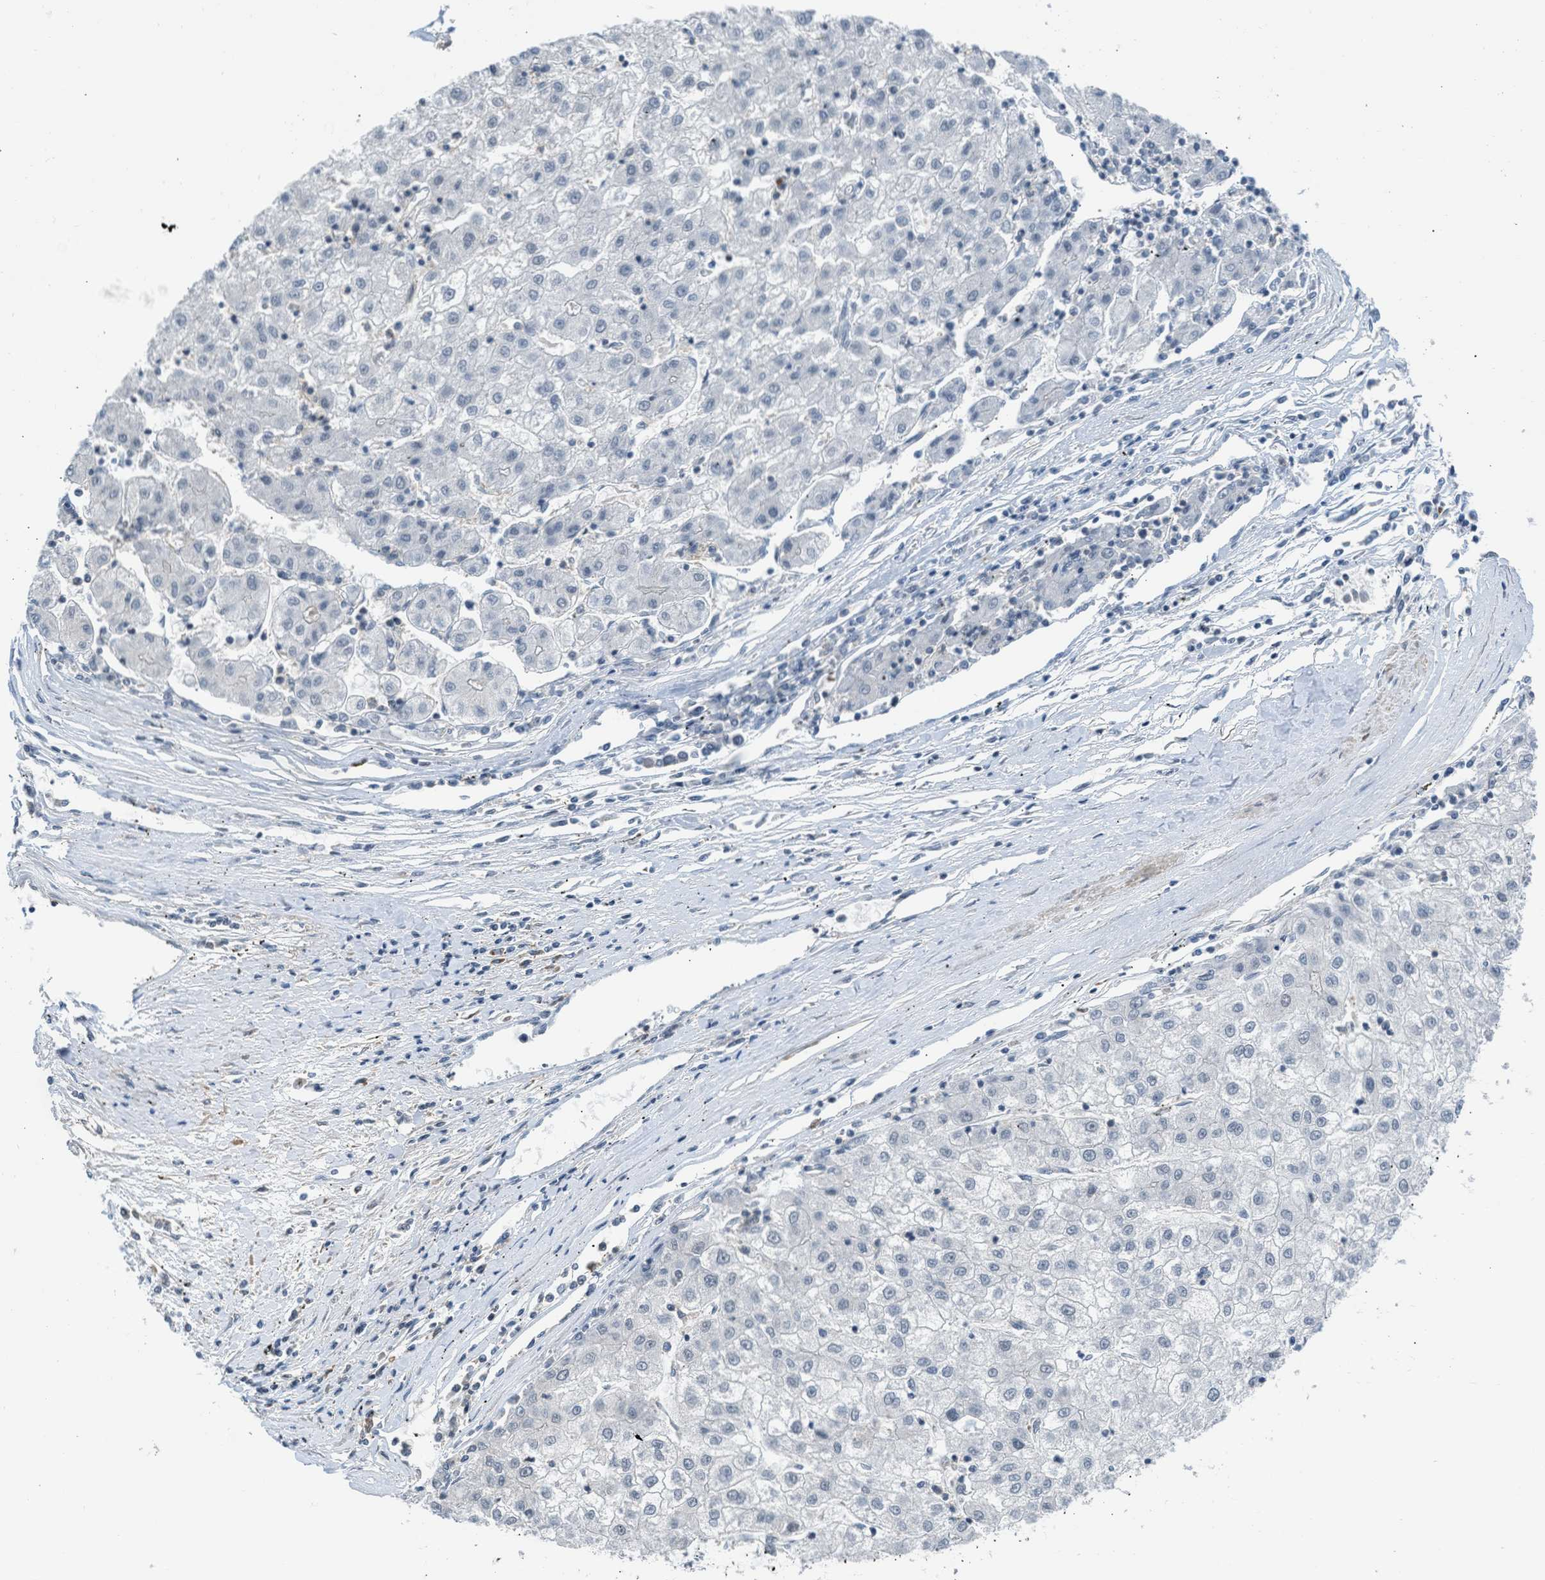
{"staining": {"intensity": "negative", "quantity": "none", "location": "none"}, "tissue": "liver cancer", "cell_type": "Tumor cells", "image_type": "cancer", "snomed": [{"axis": "morphology", "description": "Carcinoma, Hepatocellular, NOS"}, {"axis": "topography", "description": "Liver"}], "caption": "DAB (3,3'-diaminobenzidine) immunohistochemical staining of human liver cancer (hepatocellular carcinoma) reveals no significant expression in tumor cells. (Stains: DAB (3,3'-diaminobenzidine) immunohistochemistry with hematoxylin counter stain, Microscopy: brightfield microscopy at high magnification).", "gene": "TTBK2", "patient": {"sex": "male", "age": 72}}